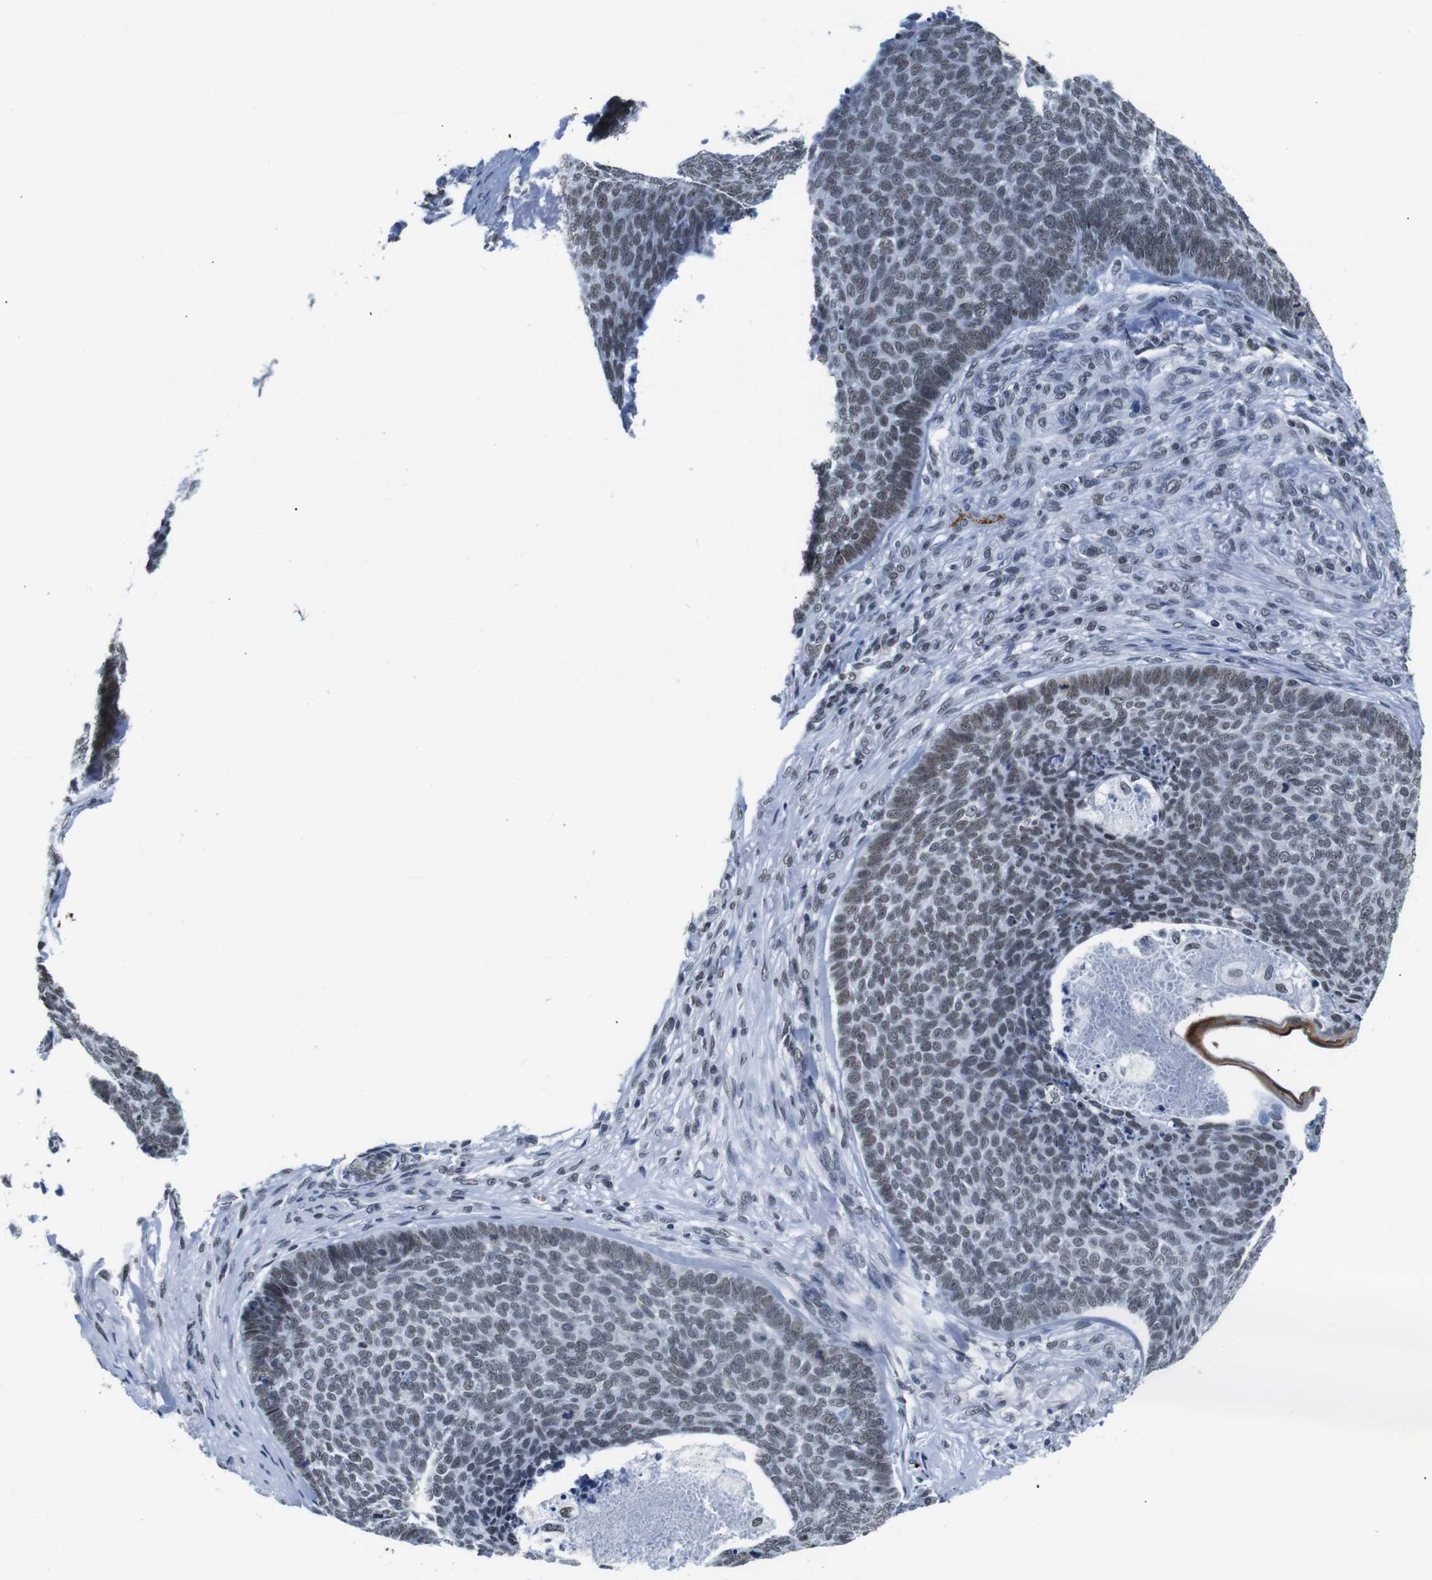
{"staining": {"intensity": "weak", "quantity": "25%-75%", "location": "nuclear"}, "tissue": "skin cancer", "cell_type": "Tumor cells", "image_type": "cancer", "snomed": [{"axis": "morphology", "description": "Basal cell carcinoma"}, {"axis": "topography", "description": "Skin"}], "caption": "High-magnification brightfield microscopy of skin basal cell carcinoma stained with DAB (brown) and counterstained with hematoxylin (blue). tumor cells exhibit weak nuclear staining is appreciated in approximately25%-75% of cells. (DAB IHC with brightfield microscopy, high magnification).", "gene": "ILDR2", "patient": {"sex": "male", "age": 84}}